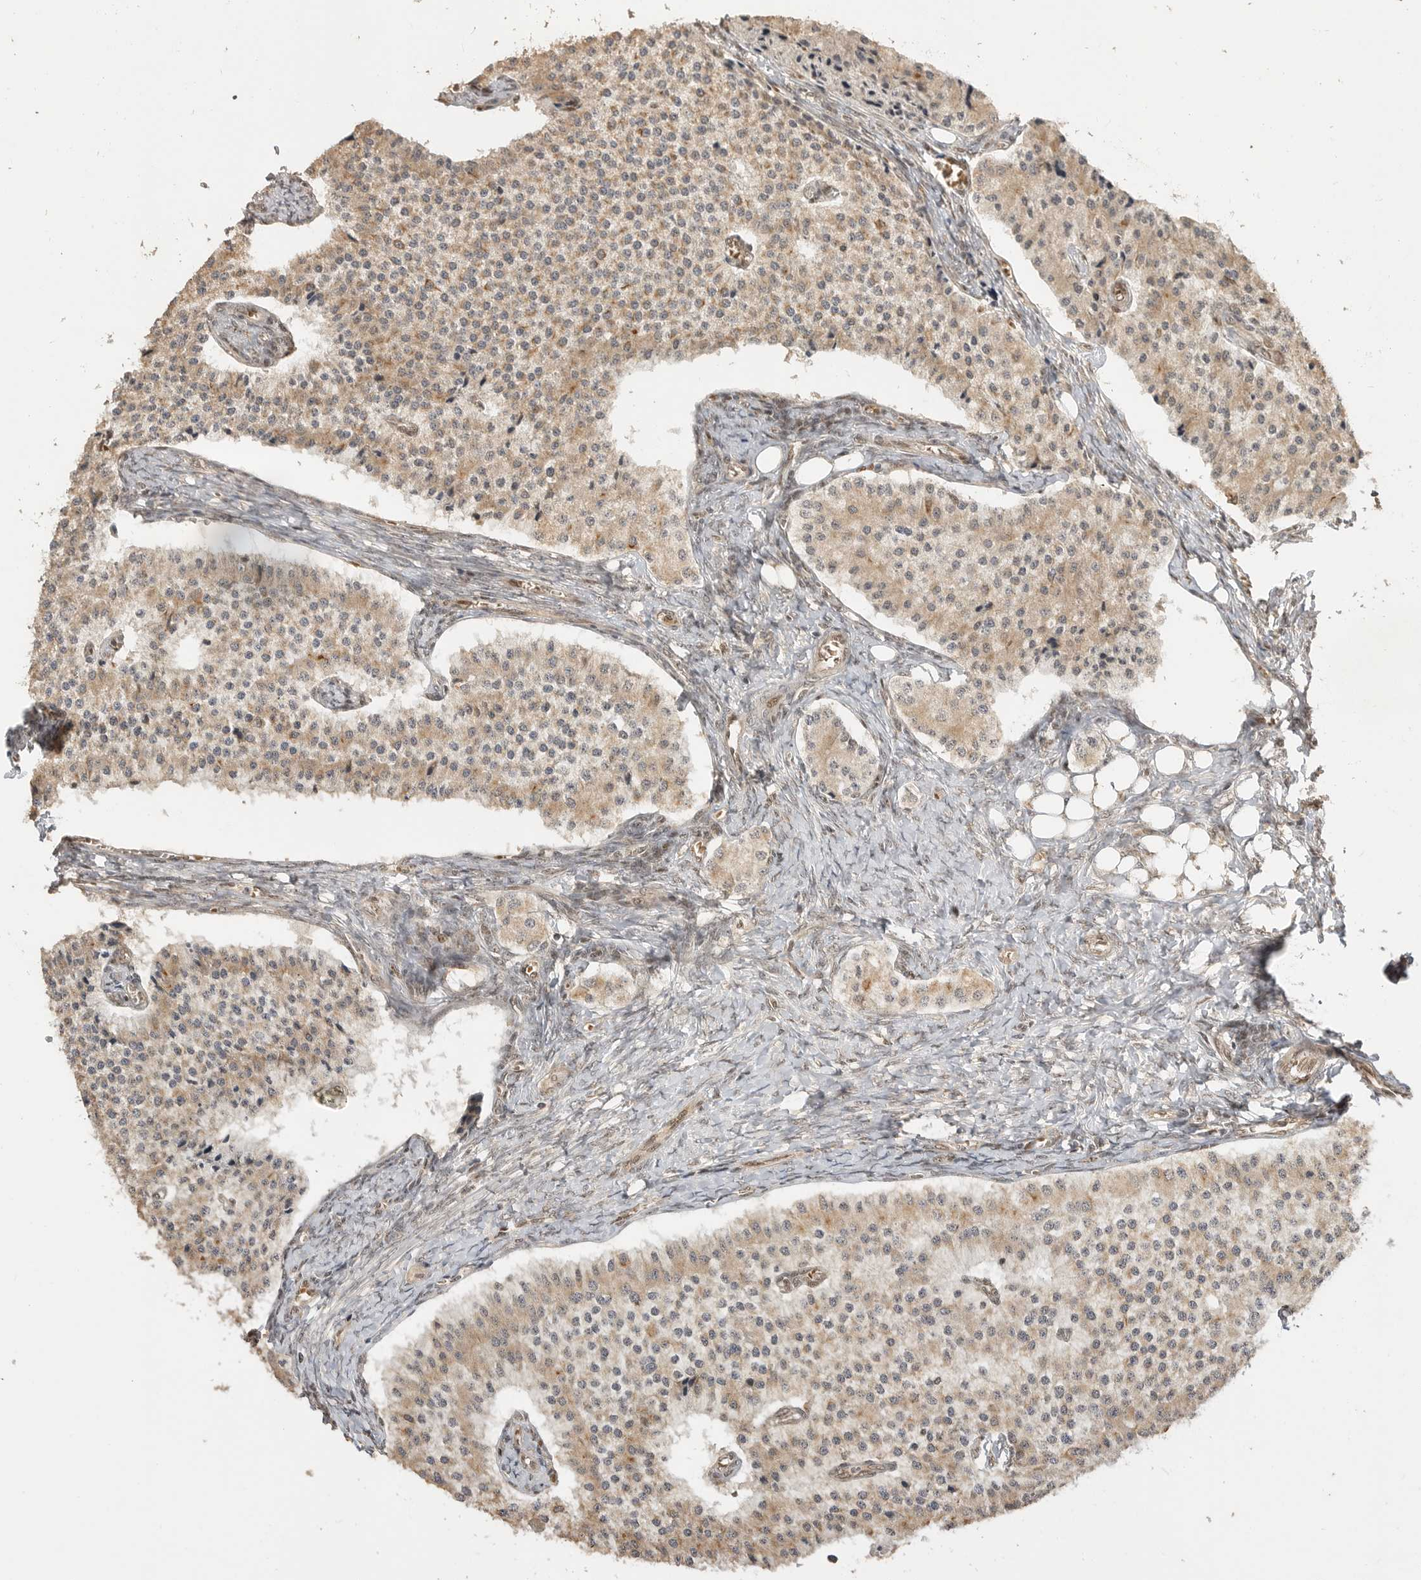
{"staining": {"intensity": "weak", "quantity": ">75%", "location": "cytoplasmic/membranous"}, "tissue": "carcinoid", "cell_type": "Tumor cells", "image_type": "cancer", "snomed": [{"axis": "morphology", "description": "Carcinoid, malignant, NOS"}, {"axis": "topography", "description": "Colon"}], "caption": "Tumor cells demonstrate weak cytoplasmic/membranous staining in approximately >75% of cells in carcinoid. (IHC, brightfield microscopy, high magnification).", "gene": "ALKAL1", "patient": {"sex": "female", "age": 52}}